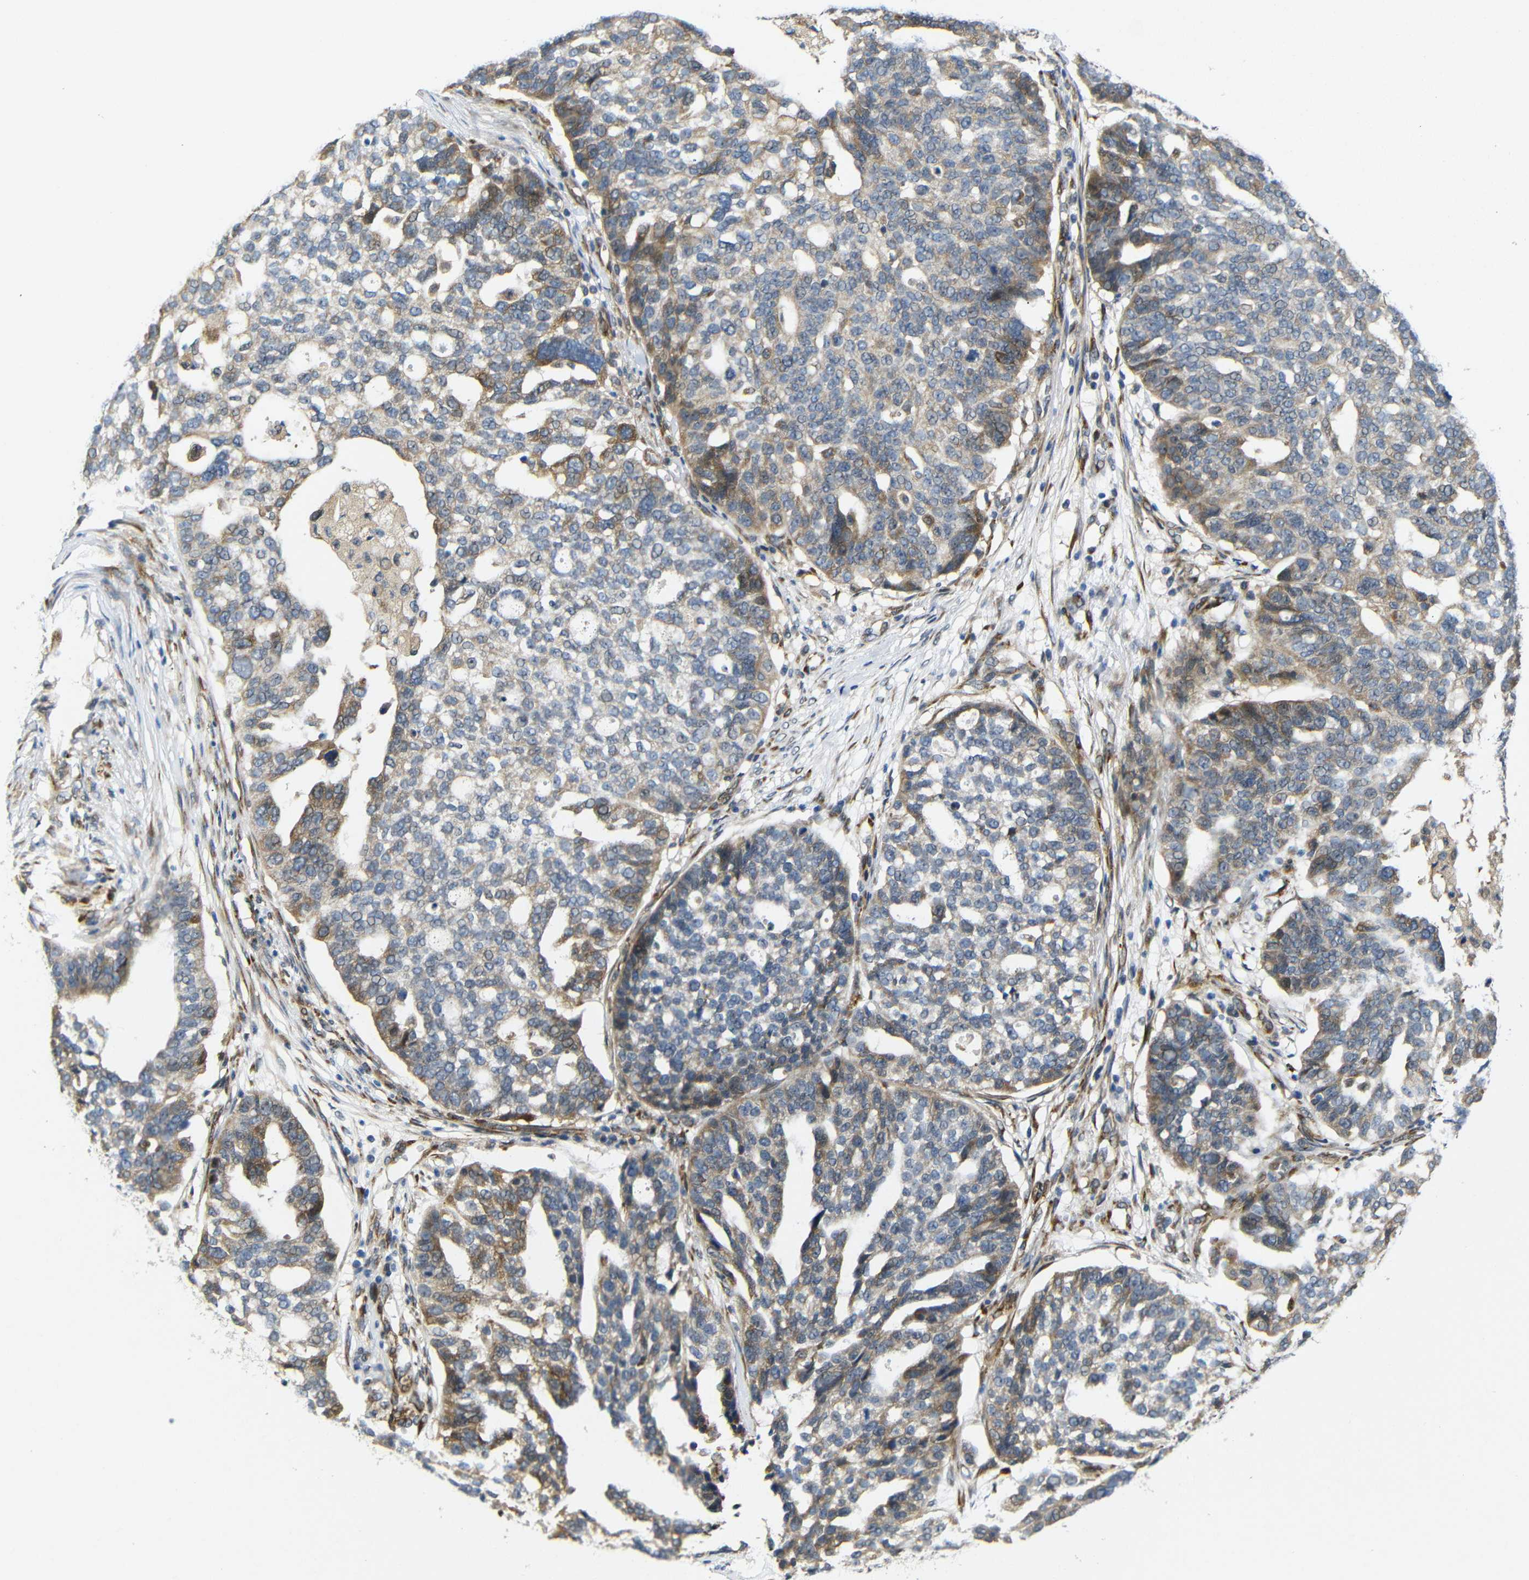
{"staining": {"intensity": "moderate", "quantity": "<25%", "location": "cytoplasmic/membranous"}, "tissue": "ovarian cancer", "cell_type": "Tumor cells", "image_type": "cancer", "snomed": [{"axis": "morphology", "description": "Cystadenocarcinoma, serous, NOS"}, {"axis": "topography", "description": "Ovary"}], "caption": "Tumor cells reveal moderate cytoplasmic/membranous staining in about <25% of cells in ovarian serous cystadenocarcinoma.", "gene": "P3H2", "patient": {"sex": "female", "age": 59}}